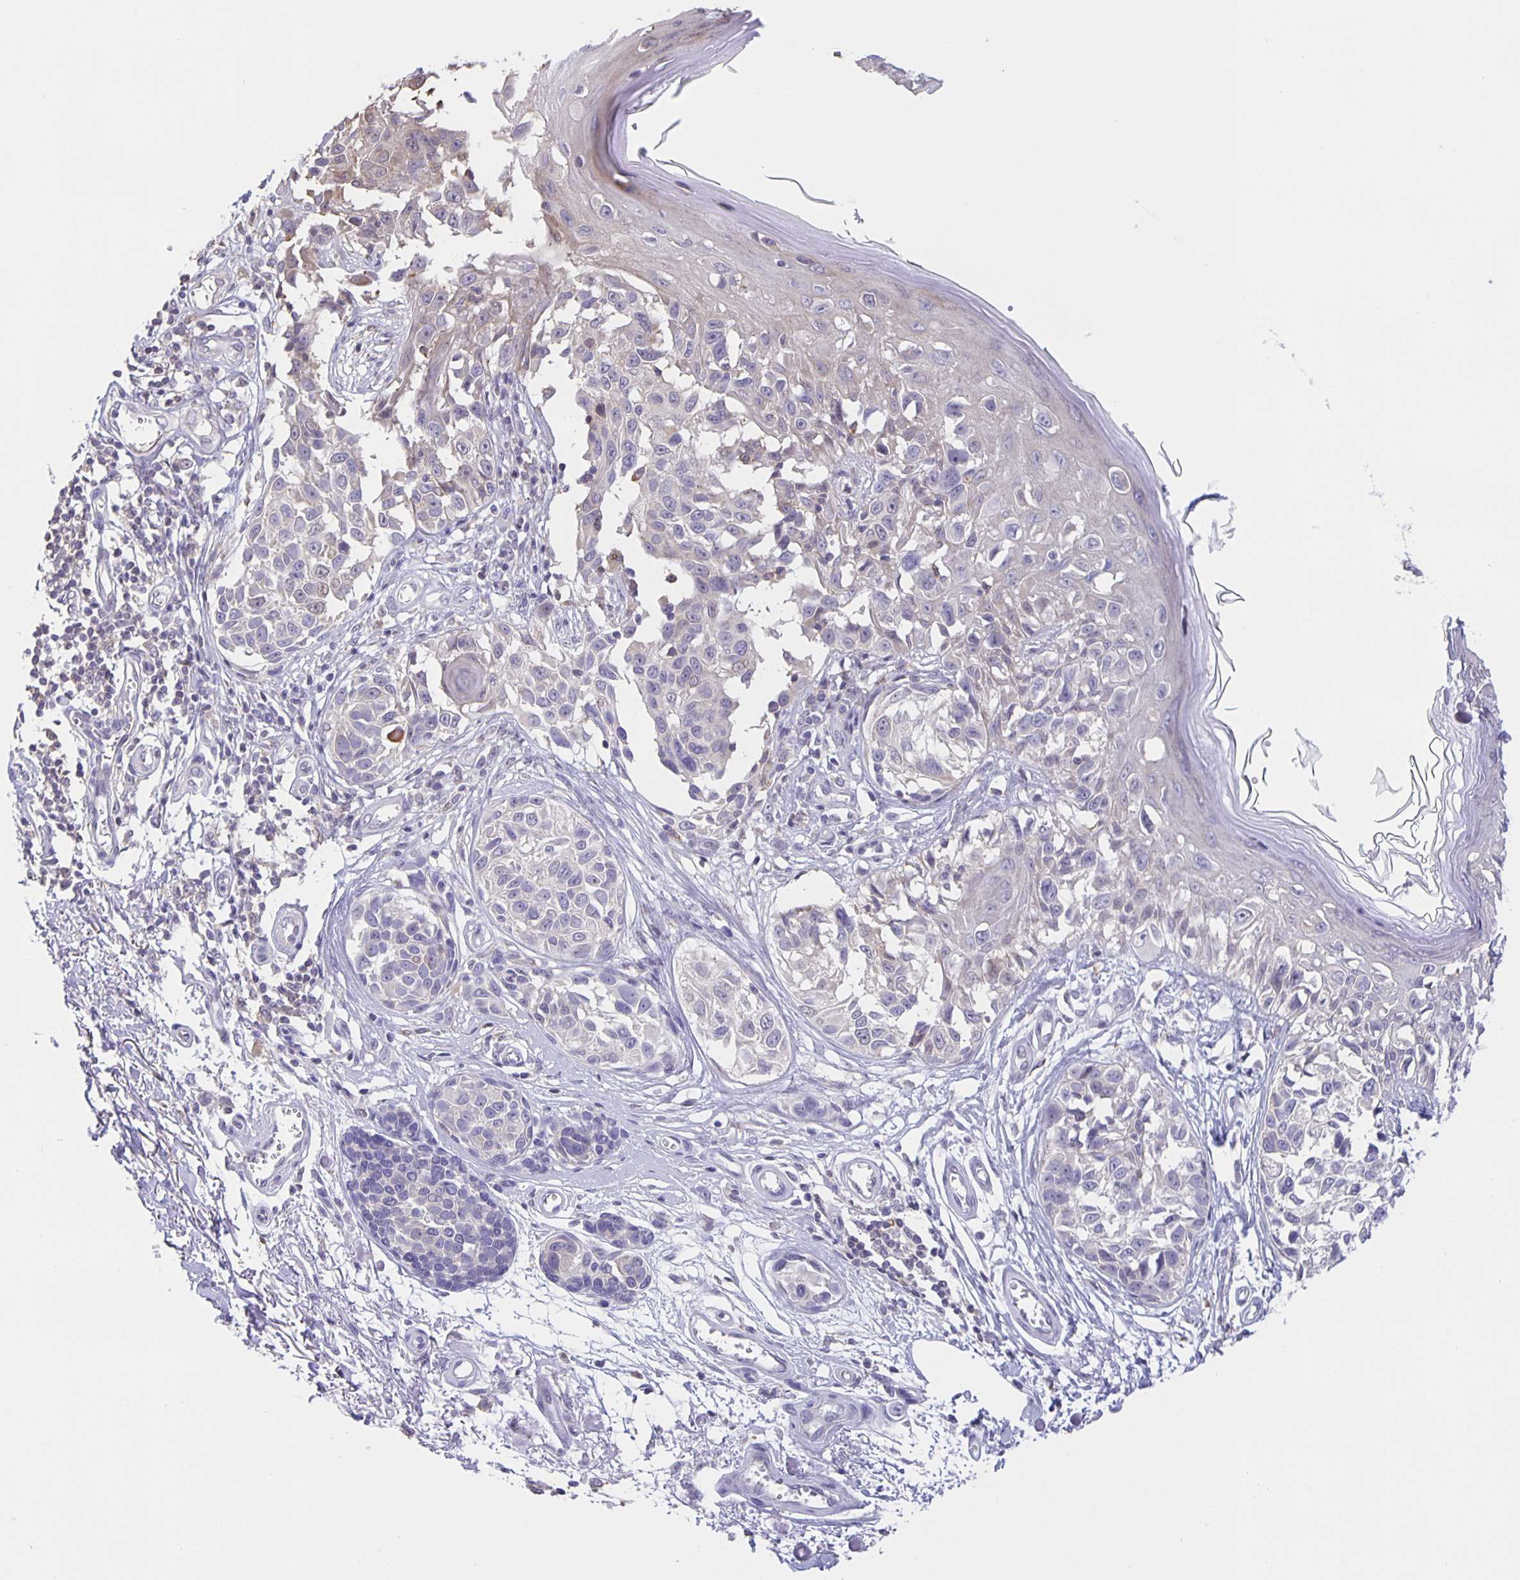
{"staining": {"intensity": "negative", "quantity": "none", "location": "none"}, "tissue": "melanoma", "cell_type": "Tumor cells", "image_type": "cancer", "snomed": [{"axis": "morphology", "description": "Malignant melanoma, NOS"}, {"axis": "topography", "description": "Skin"}], "caption": "This is an immunohistochemistry (IHC) micrograph of malignant melanoma. There is no positivity in tumor cells.", "gene": "MARCHF6", "patient": {"sex": "male", "age": 73}}